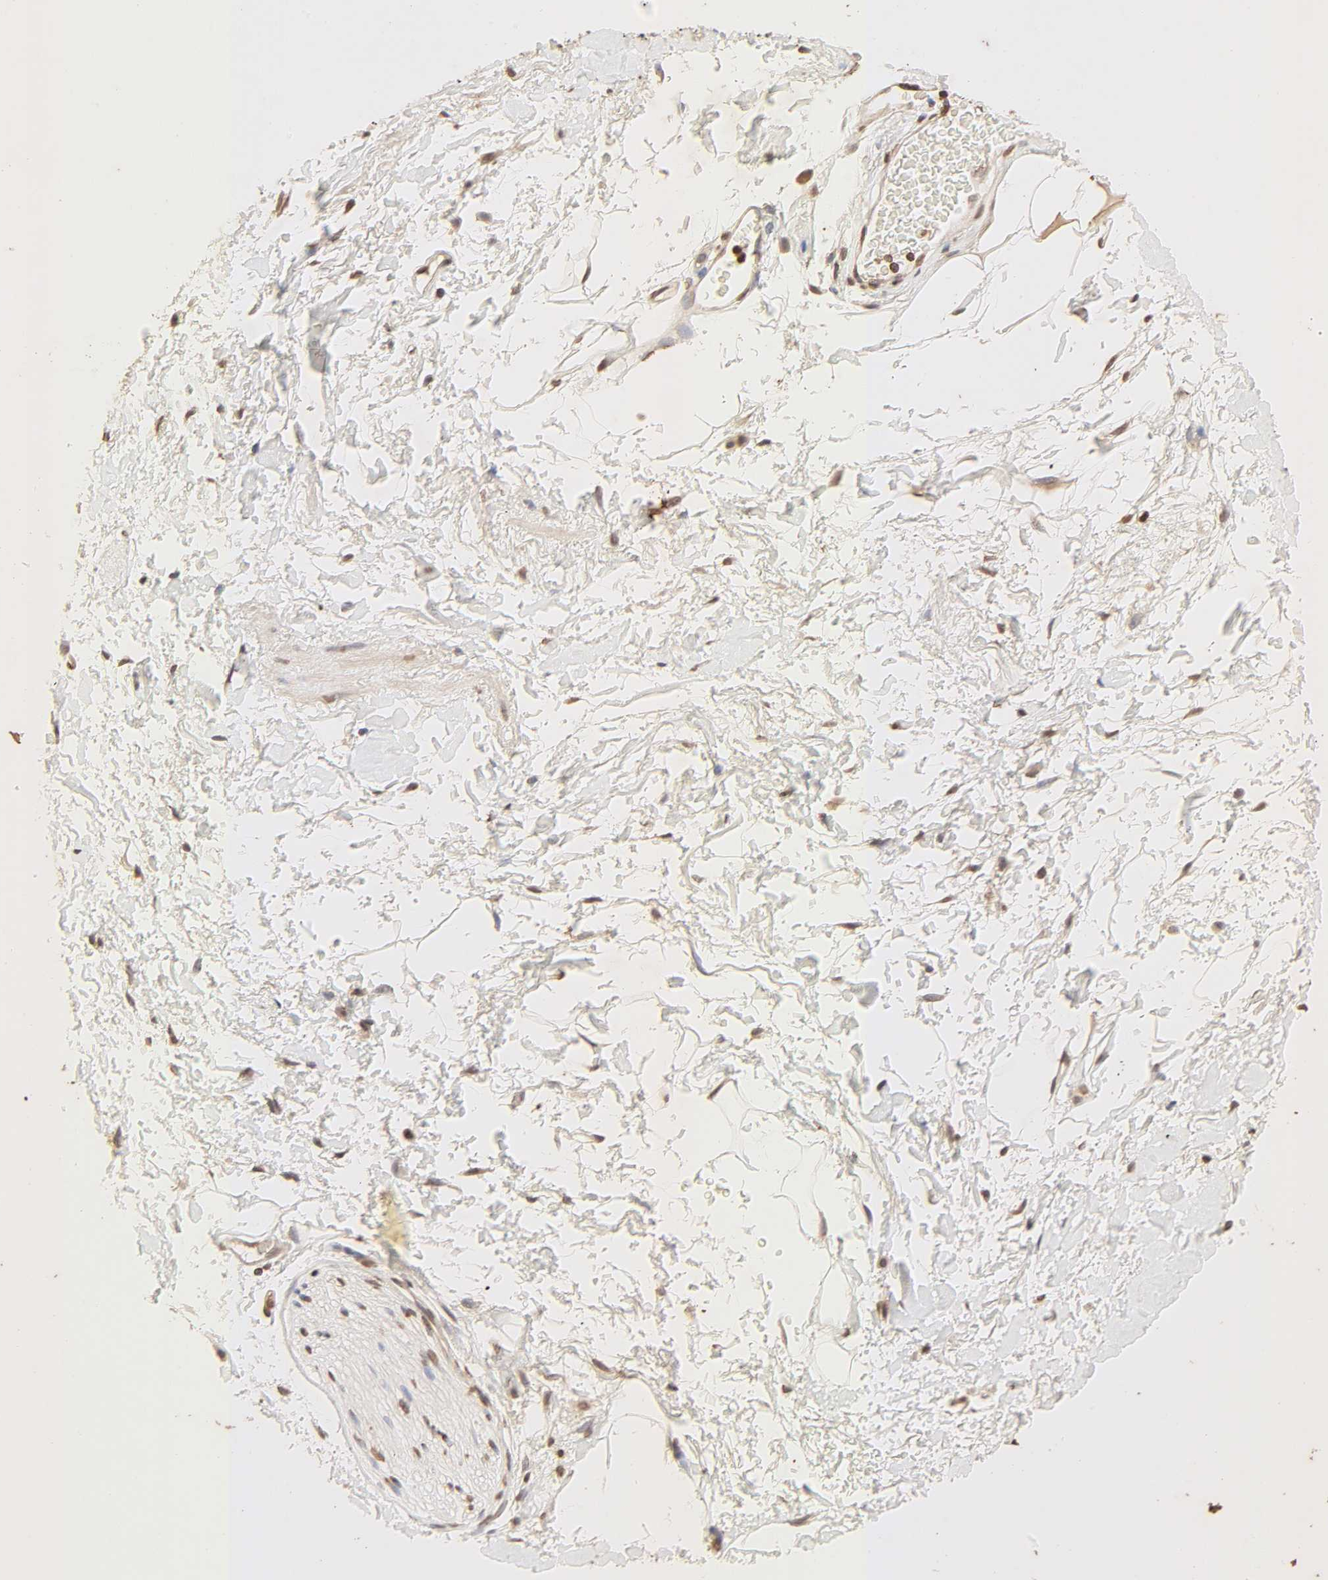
{"staining": {"intensity": "strong", "quantity": ">75%", "location": "nuclear"}, "tissue": "adipose tissue", "cell_type": "Adipocytes", "image_type": "normal", "snomed": [{"axis": "morphology", "description": "Normal tissue, NOS"}, {"axis": "topography", "description": "Soft tissue"}, {"axis": "topography", "description": "Peripheral nerve tissue"}], "caption": "A brown stain highlights strong nuclear expression of a protein in adipocytes of unremarkable adipose tissue.", "gene": "TBL1X", "patient": {"sex": "female", "age": 71}}